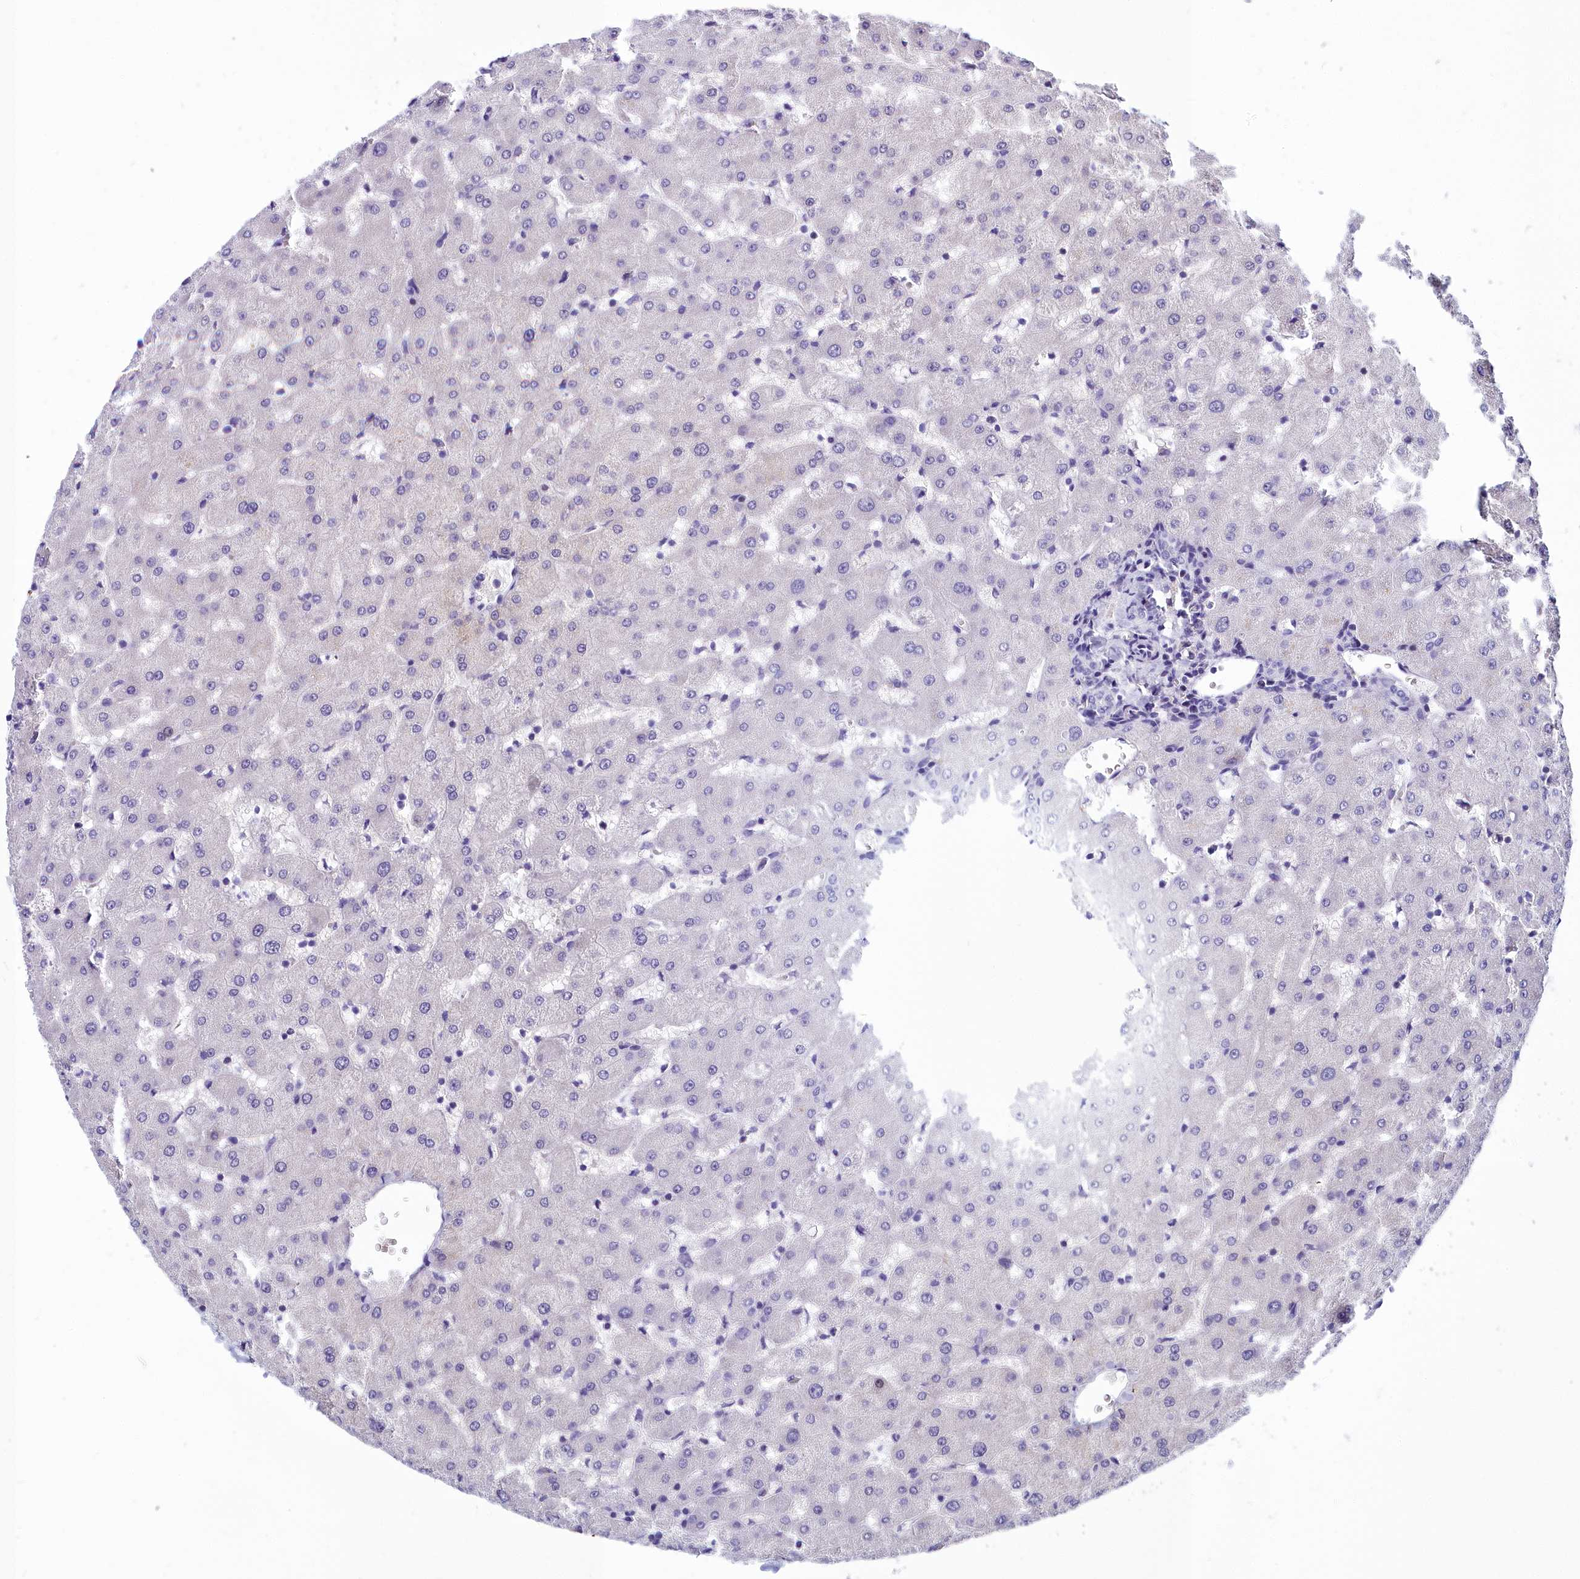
{"staining": {"intensity": "negative", "quantity": "none", "location": "none"}, "tissue": "liver", "cell_type": "Cholangiocytes", "image_type": "normal", "snomed": [{"axis": "morphology", "description": "Normal tissue, NOS"}, {"axis": "topography", "description": "Liver"}], "caption": "Immunohistochemical staining of normal human liver reveals no significant expression in cholangiocytes.", "gene": "TIMM22", "patient": {"sex": "female", "age": 63}}